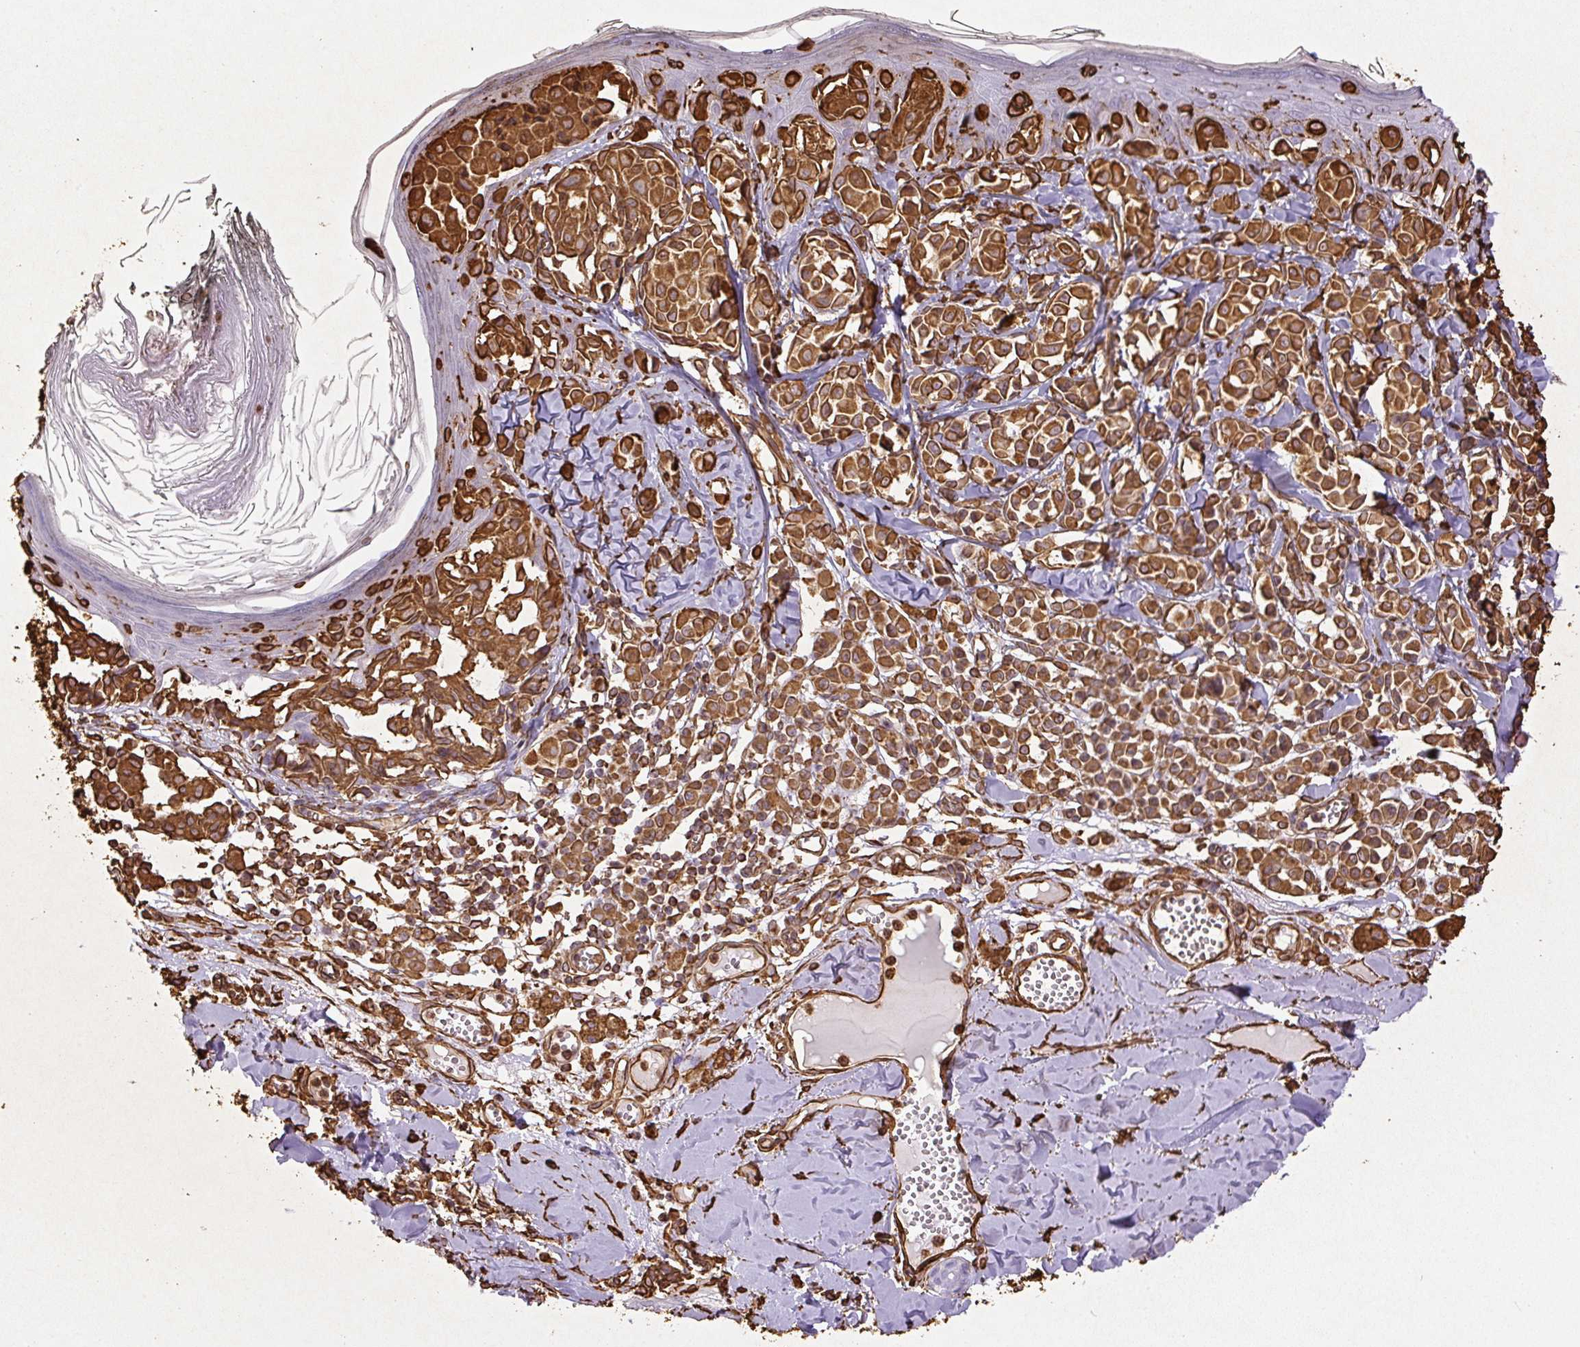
{"staining": {"intensity": "strong", "quantity": ">75%", "location": "cytoplasmic/membranous"}, "tissue": "melanoma", "cell_type": "Tumor cells", "image_type": "cancer", "snomed": [{"axis": "morphology", "description": "Malignant melanoma, NOS"}, {"axis": "topography", "description": "Skin"}], "caption": "Human malignant melanoma stained with a brown dye shows strong cytoplasmic/membranous positive positivity in approximately >75% of tumor cells.", "gene": "VIM", "patient": {"sex": "female", "age": 43}}